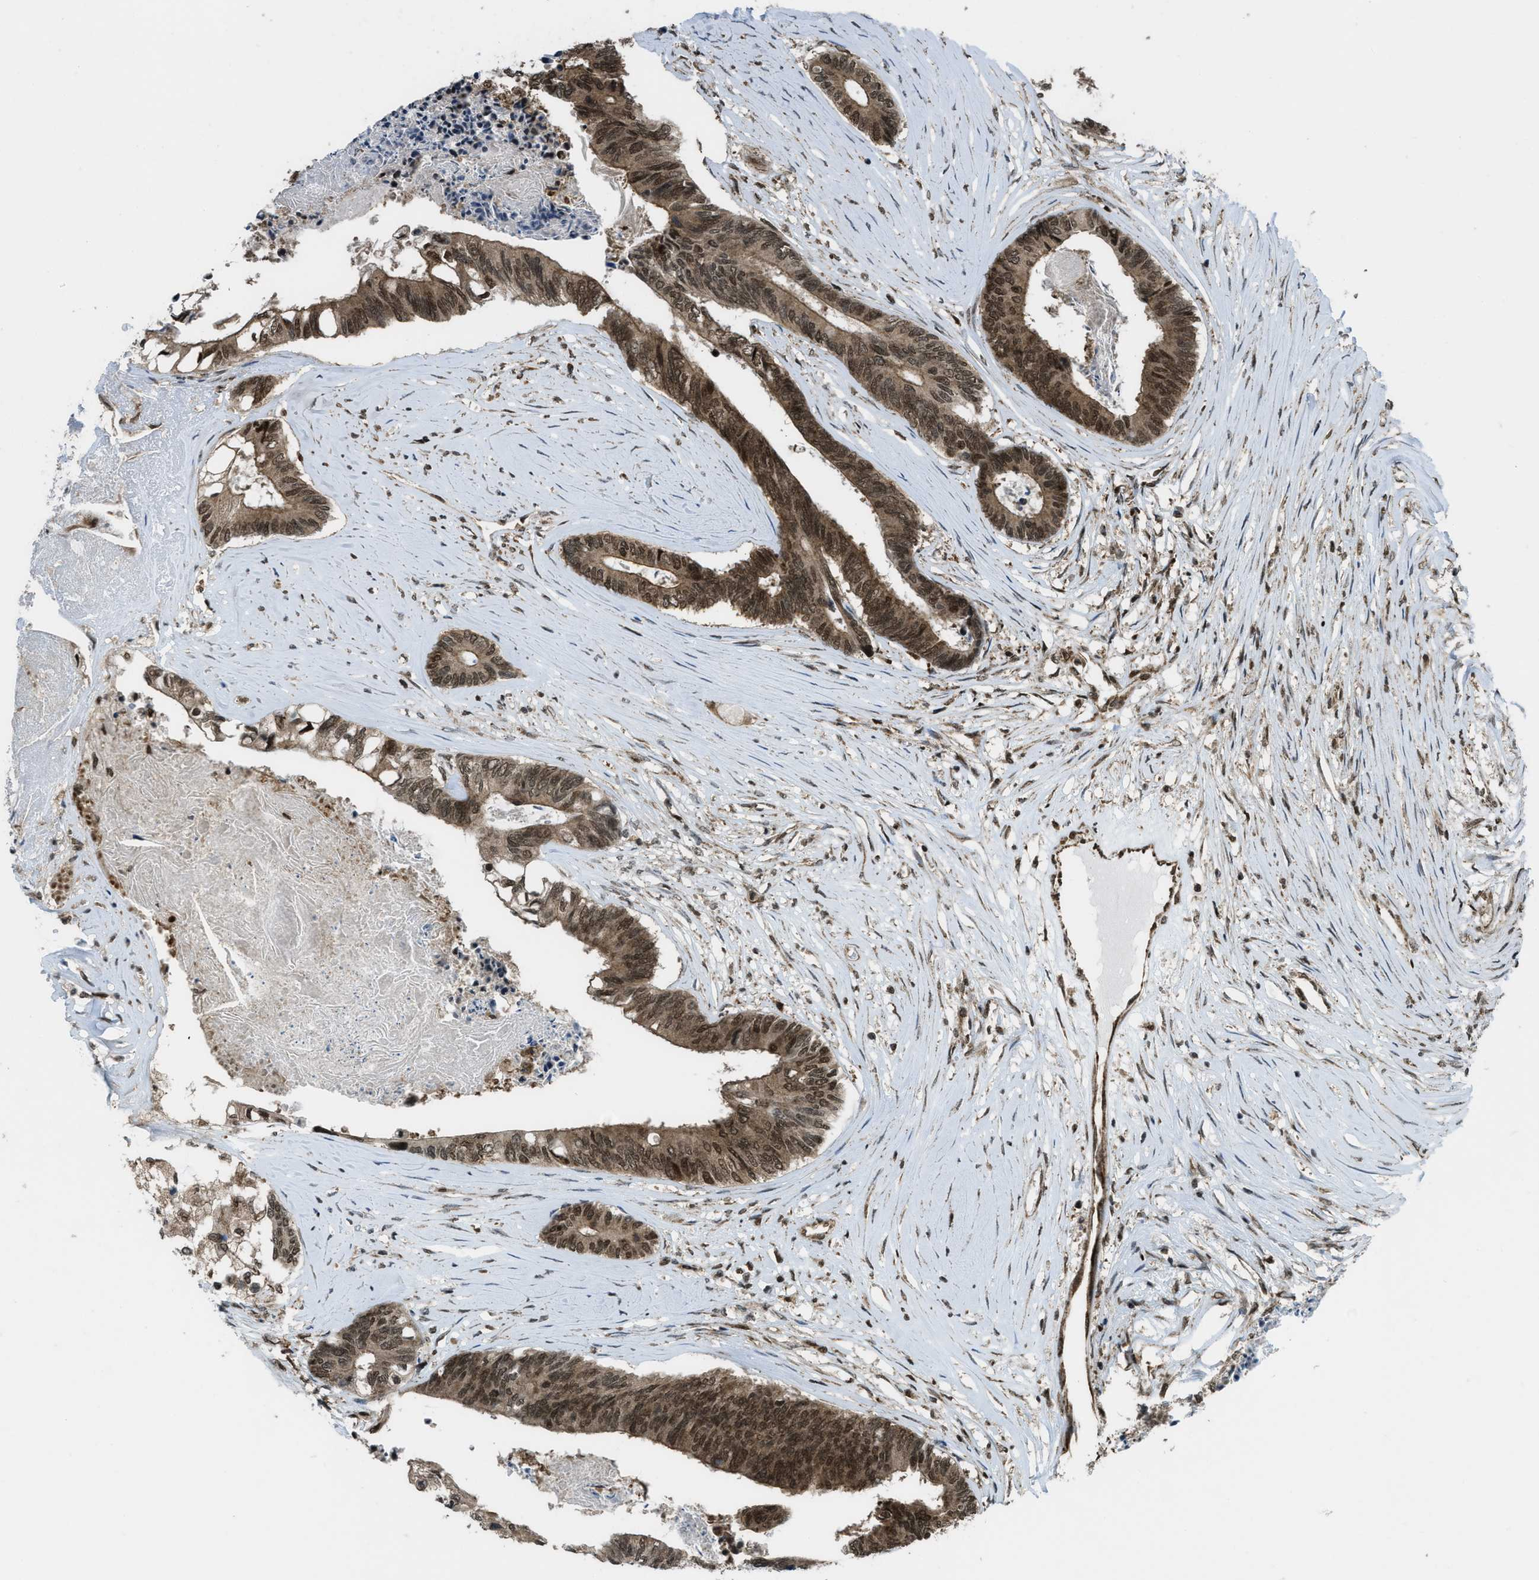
{"staining": {"intensity": "strong", "quantity": ">75%", "location": "cytoplasmic/membranous,nuclear"}, "tissue": "colorectal cancer", "cell_type": "Tumor cells", "image_type": "cancer", "snomed": [{"axis": "morphology", "description": "Adenocarcinoma, NOS"}, {"axis": "topography", "description": "Rectum"}], "caption": "Immunohistochemistry (IHC) micrograph of neoplastic tissue: human colorectal adenocarcinoma stained using immunohistochemistry (IHC) reveals high levels of strong protein expression localized specifically in the cytoplasmic/membranous and nuclear of tumor cells, appearing as a cytoplasmic/membranous and nuclear brown color.", "gene": "TNPO1", "patient": {"sex": "male", "age": 53}}